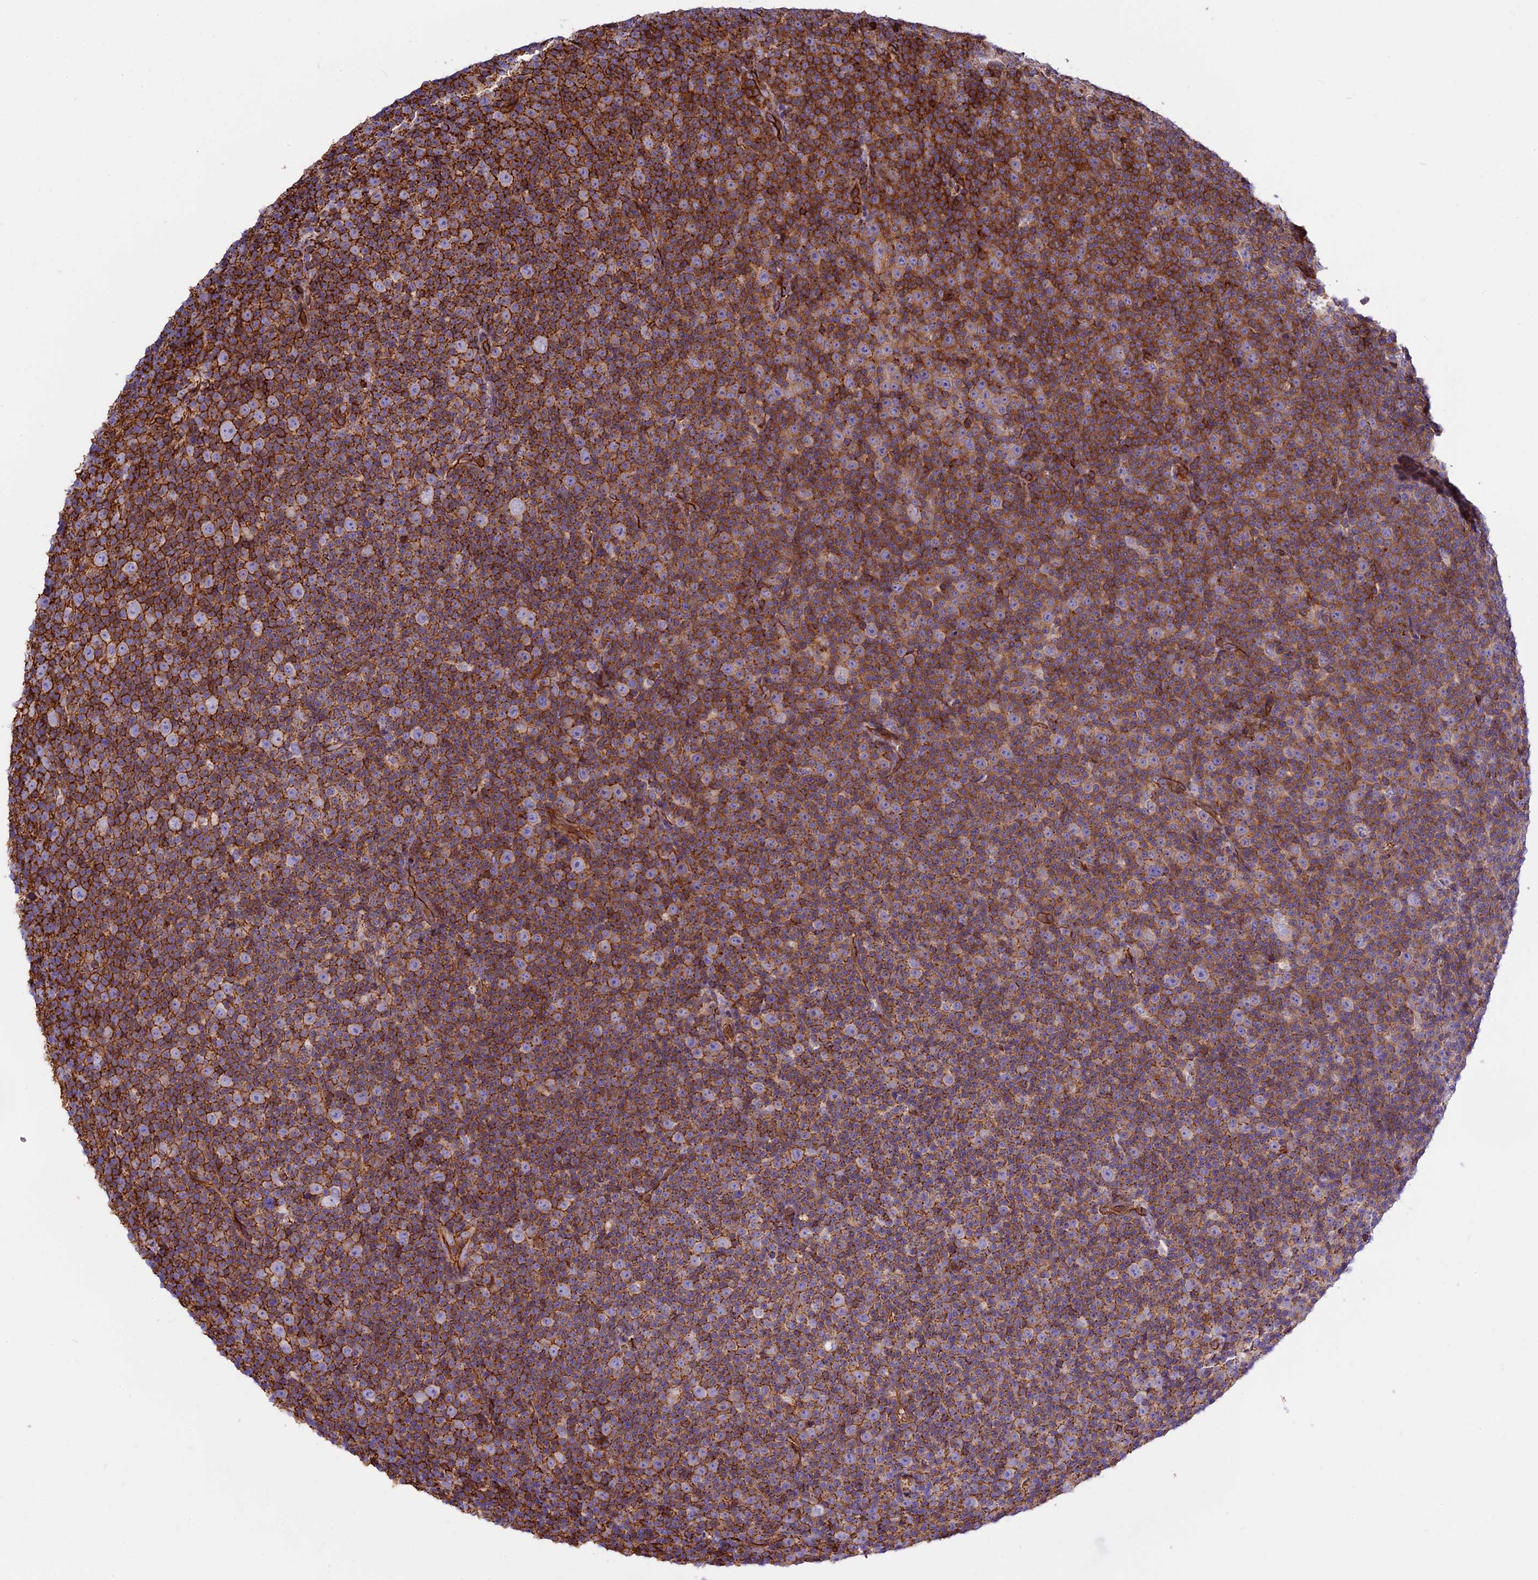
{"staining": {"intensity": "moderate", "quantity": ">75%", "location": "cytoplasmic/membranous"}, "tissue": "lymphoma", "cell_type": "Tumor cells", "image_type": "cancer", "snomed": [{"axis": "morphology", "description": "Malignant lymphoma, non-Hodgkin's type, Low grade"}, {"axis": "topography", "description": "Lymph node"}], "caption": "A micrograph showing moderate cytoplasmic/membranous expression in approximately >75% of tumor cells in lymphoma, as visualized by brown immunohistochemical staining.", "gene": "CD99L2", "patient": {"sex": "female", "age": 67}}